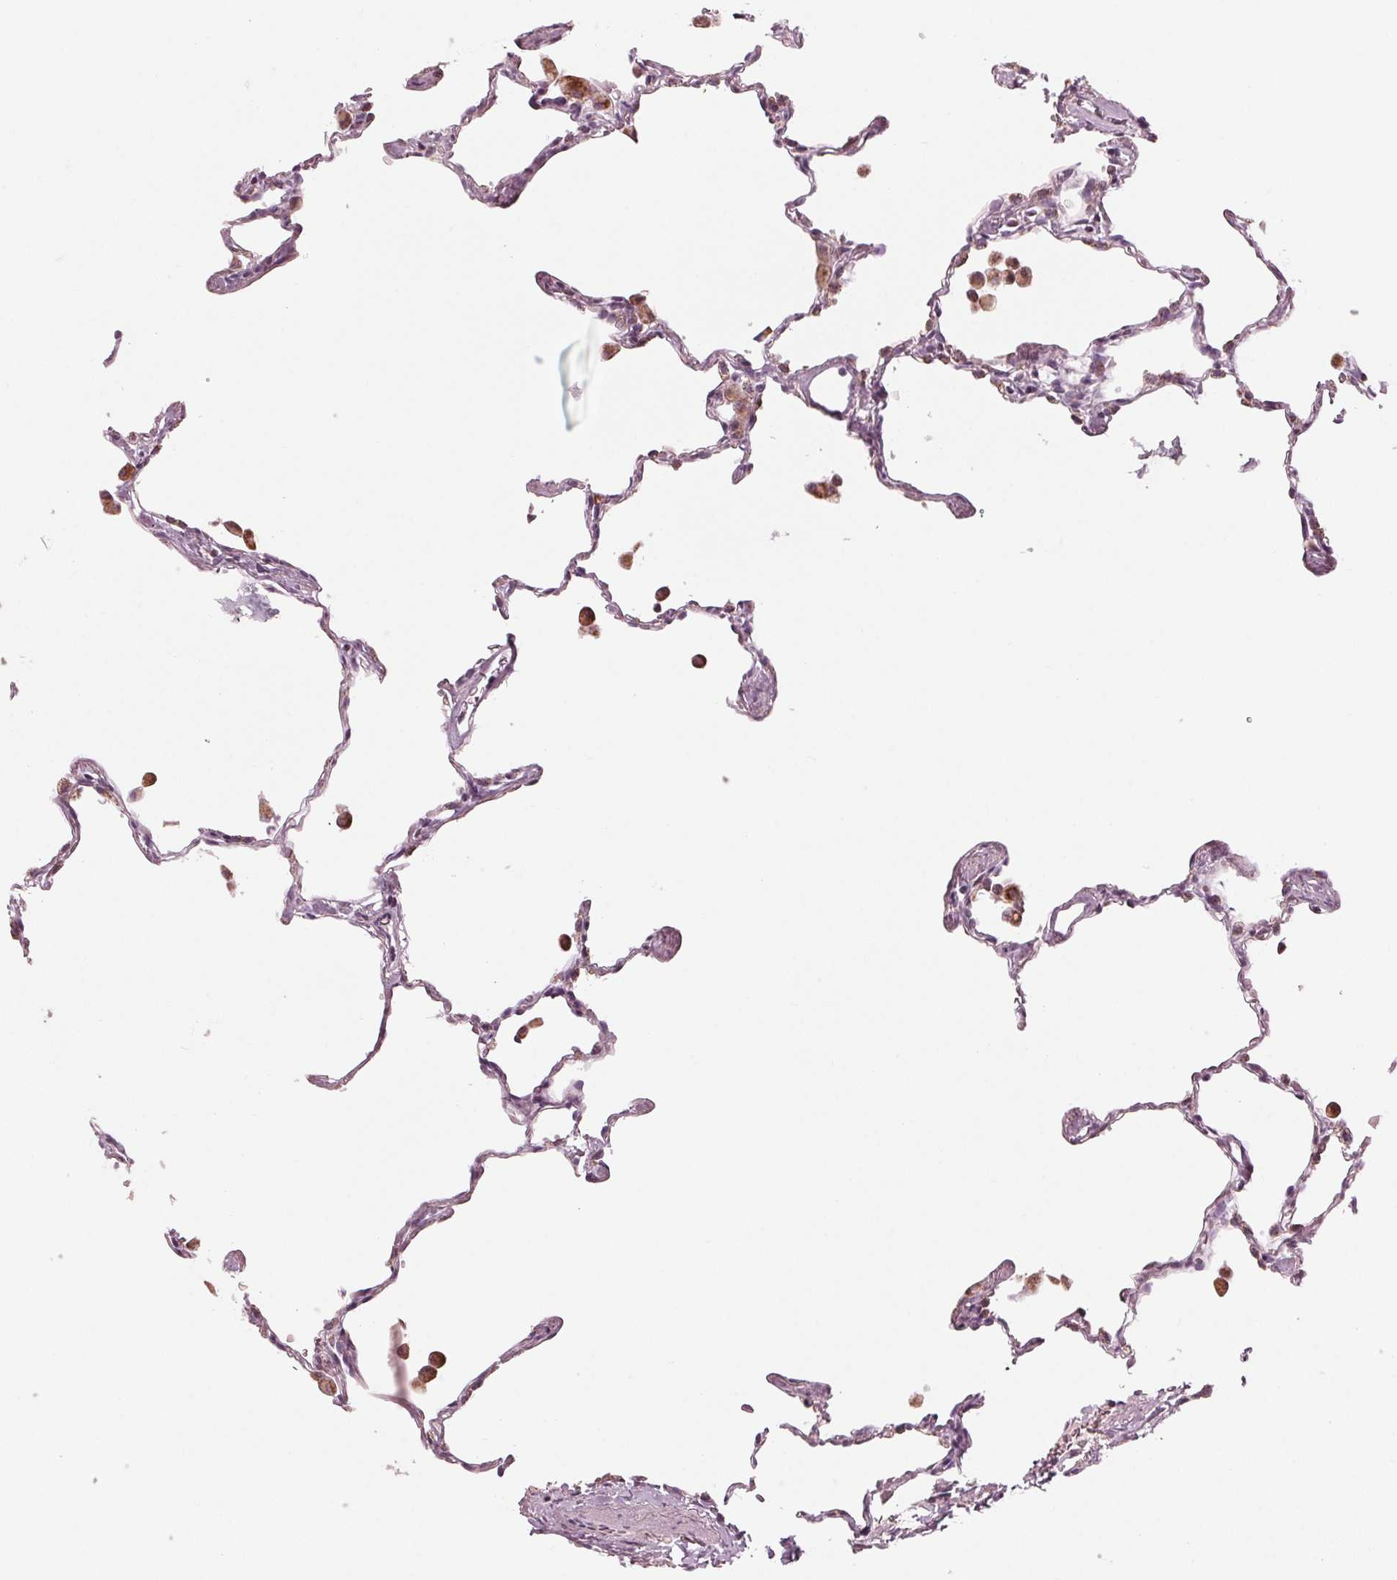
{"staining": {"intensity": "weak", "quantity": "<25%", "location": "cytoplasmic/membranous"}, "tissue": "lung", "cell_type": "Alveolar cells", "image_type": "normal", "snomed": [{"axis": "morphology", "description": "Normal tissue, NOS"}, {"axis": "topography", "description": "Lung"}], "caption": "A high-resolution micrograph shows immunohistochemistry staining of benign lung, which displays no significant expression in alveolar cells.", "gene": "CLN6", "patient": {"sex": "female", "age": 47}}